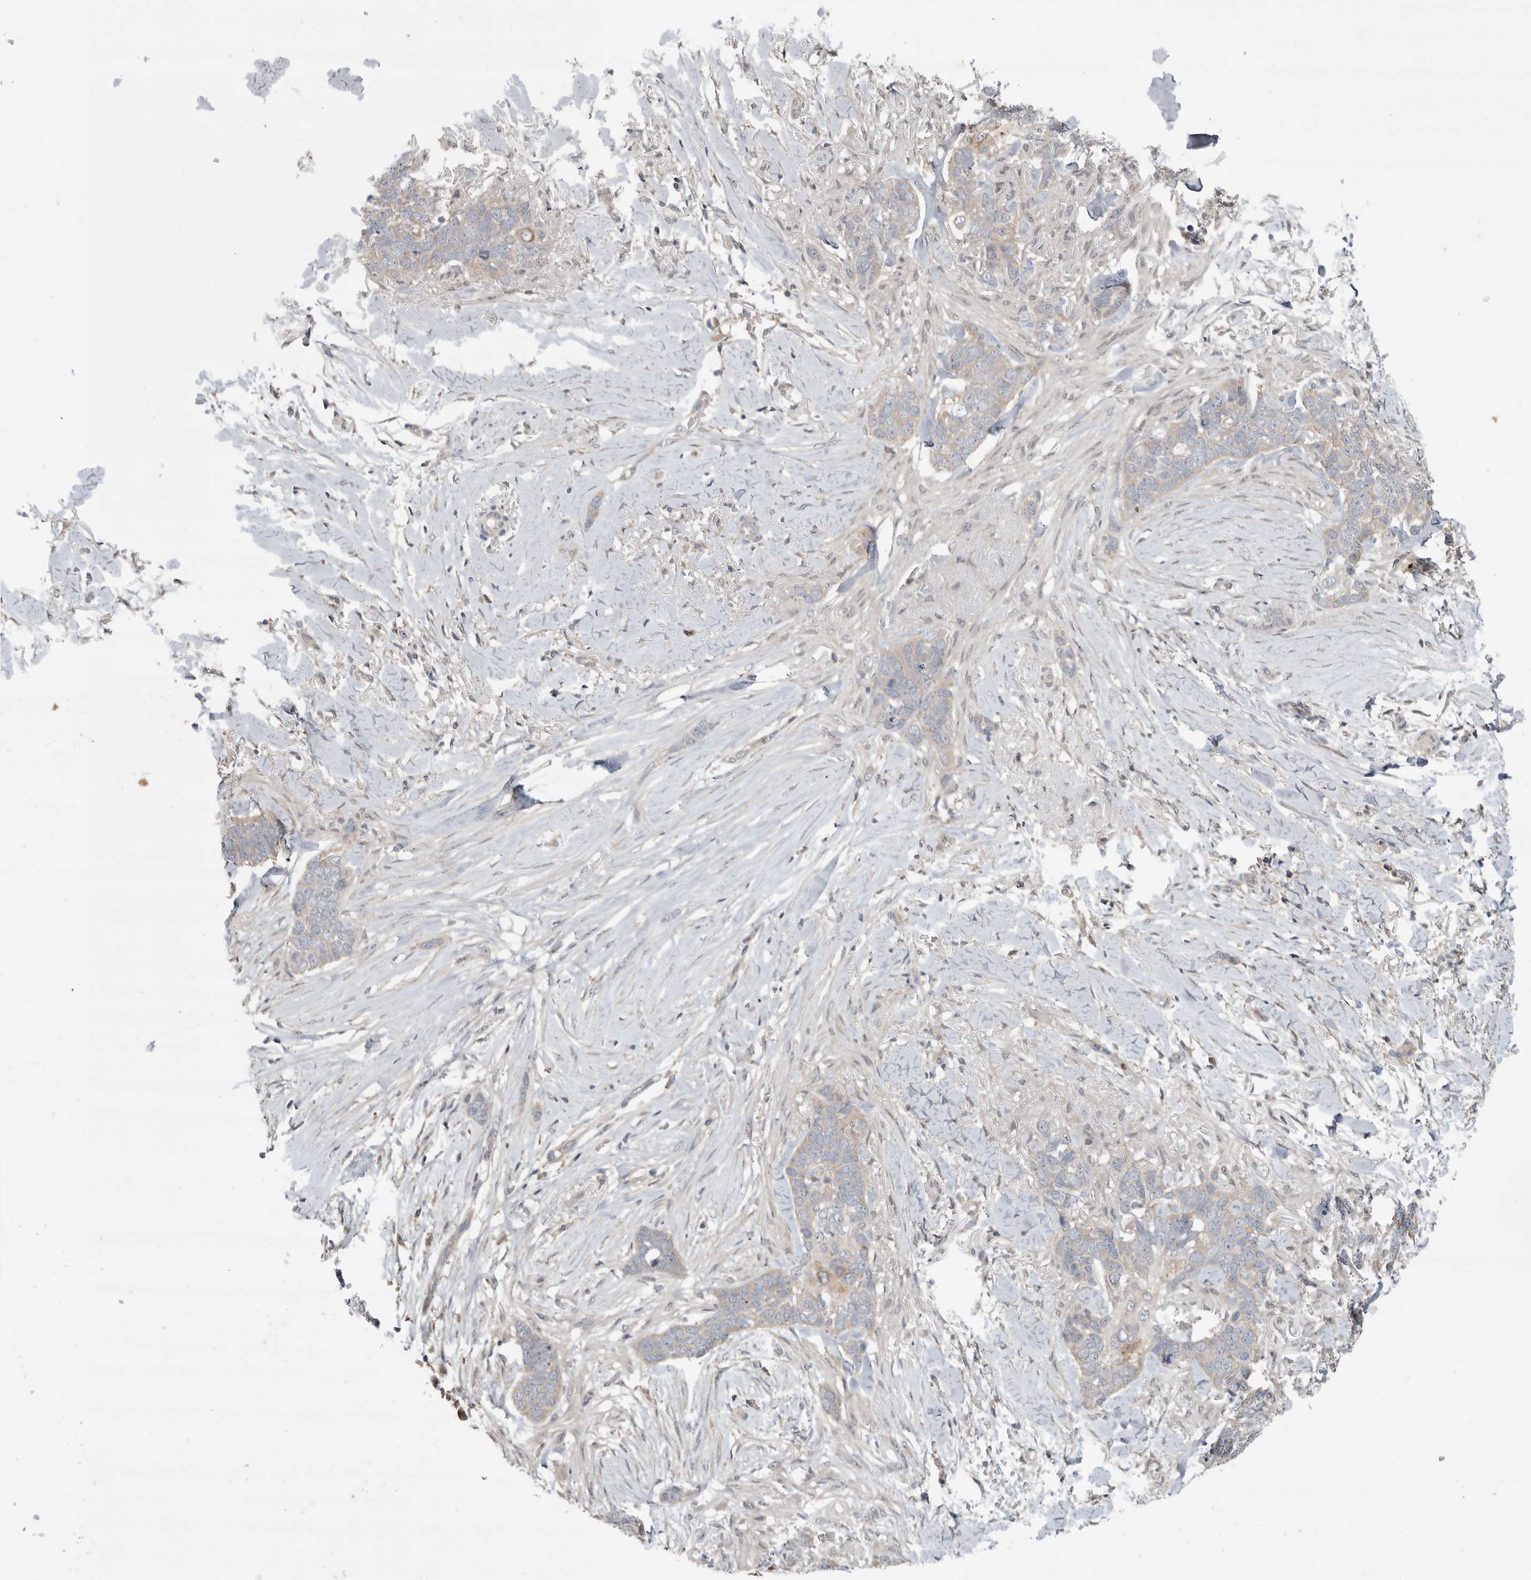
{"staining": {"intensity": "weak", "quantity": "<25%", "location": "cytoplasmic/membranous"}, "tissue": "skin cancer", "cell_type": "Tumor cells", "image_type": "cancer", "snomed": [{"axis": "morphology", "description": "Normal tissue, NOS"}, {"axis": "morphology", "description": "Basal cell carcinoma"}, {"axis": "topography", "description": "Skin"}], "caption": "This is an IHC histopathology image of skin cancer (basal cell carcinoma). There is no staining in tumor cells.", "gene": "KLK5", "patient": {"sex": "male", "age": 77}}